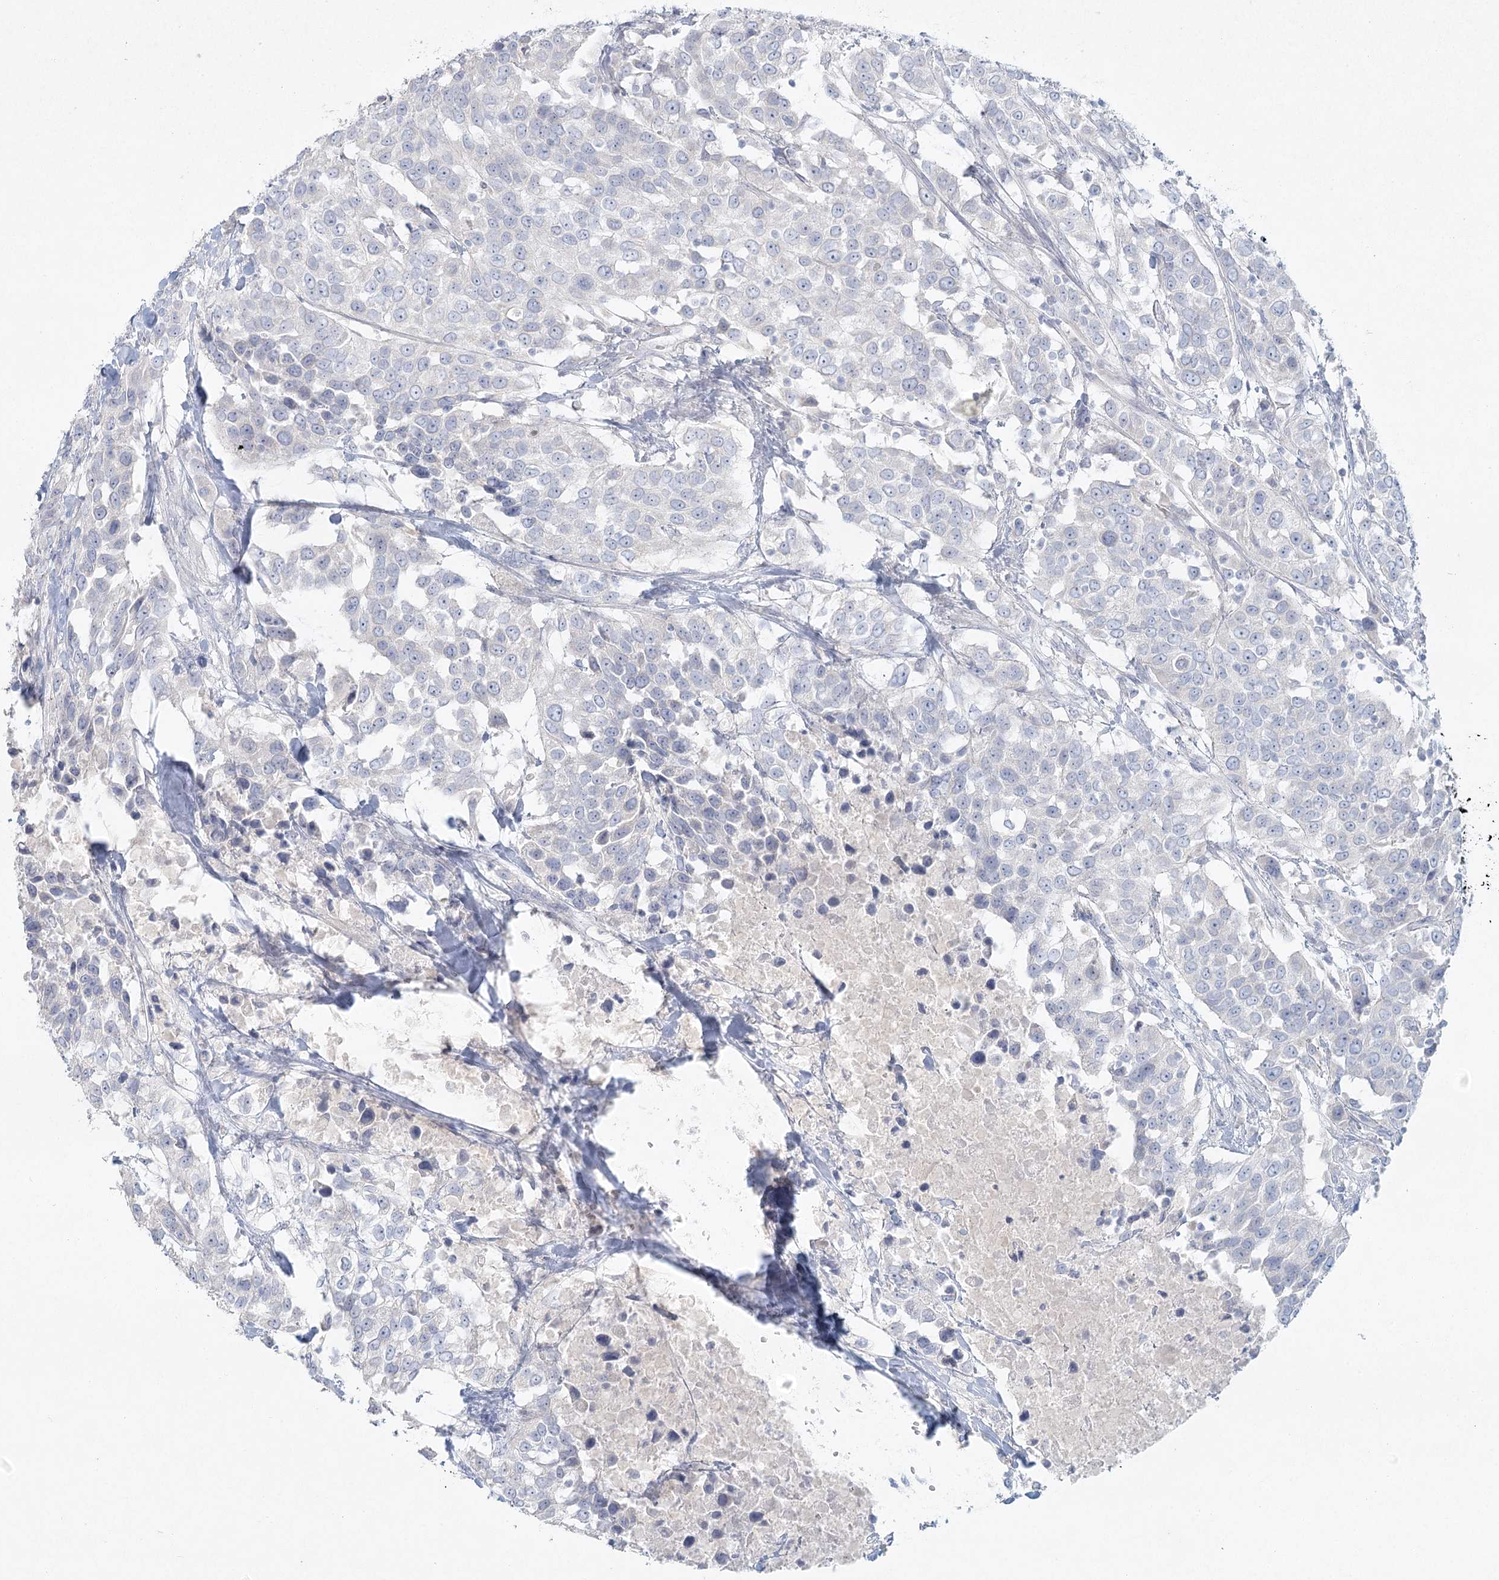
{"staining": {"intensity": "negative", "quantity": "none", "location": "none"}, "tissue": "urothelial cancer", "cell_type": "Tumor cells", "image_type": "cancer", "snomed": [{"axis": "morphology", "description": "Urothelial carcinoma, High grade"}, {"axis": "topography", "description": "Urinary bladder"}], "caption": "Immunohistochemistry micrograph of neoplastic tissue: human urothelial cancer stained with DAB reveals no significant protein positivity in tumor cells.", "gene": "LRP2BP", "patient": {"sex": "female", "age": 80}}